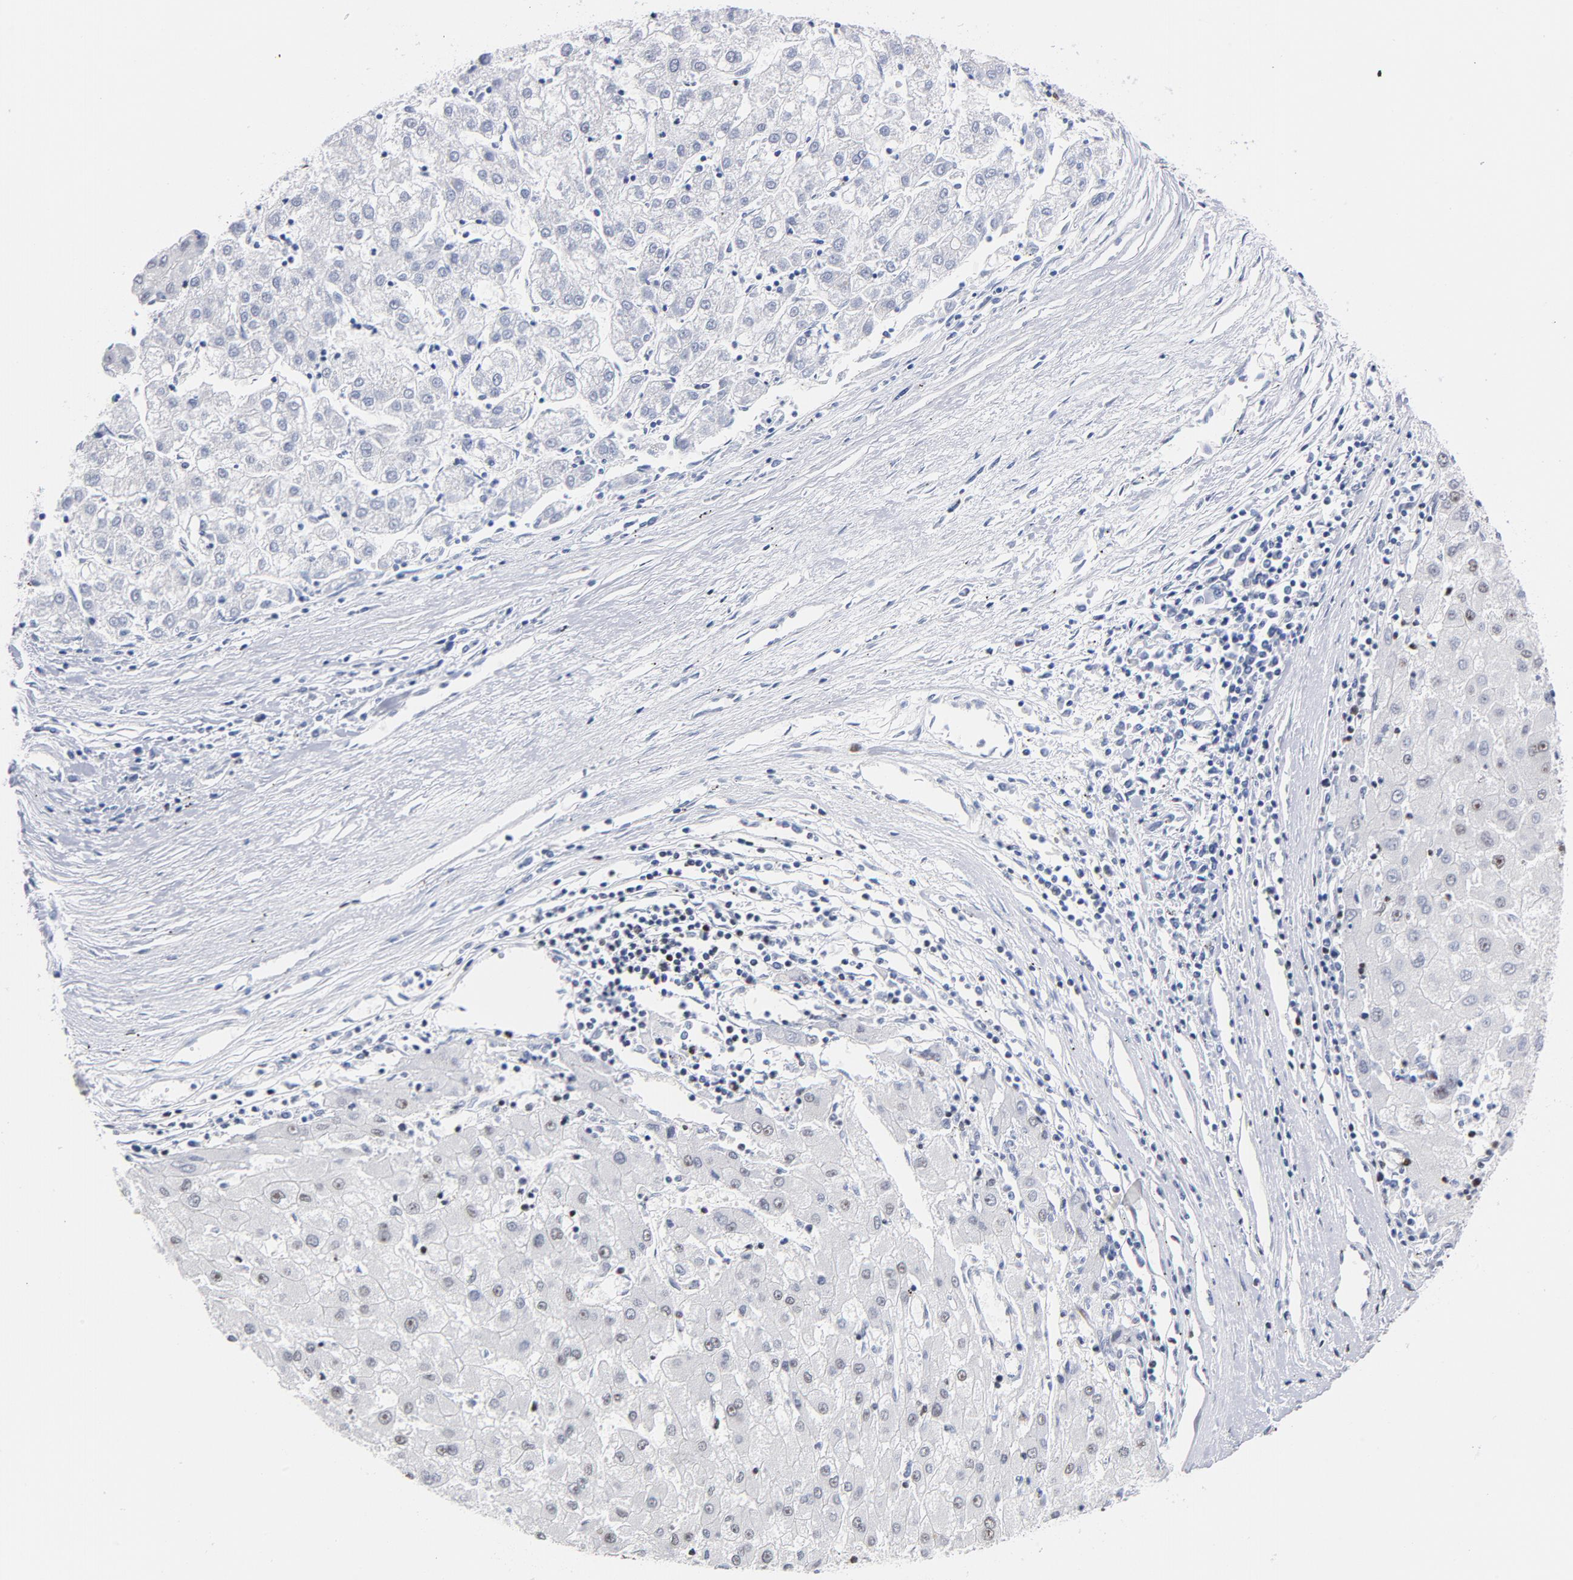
{"staining": {"intensity": "moderate", "quantity": "<25%", "location": "nuclear"}, "tissue": "liver cancer", "cell_type": "Tumor cells", "image_type": "cancer", "snomed": [{"axis": "morphology", "description": "Carcinoma, Hepatocellular, NOS"}, {"axis": "topography", "description": "Liver"}], "caption": "The micrograph exhibits a brown stain indicating the presence of a protein in the nuclear of tumor cells in liver cancer.", "gene": "TOP2B", "patient": {"sex": "male", "age": 72}}